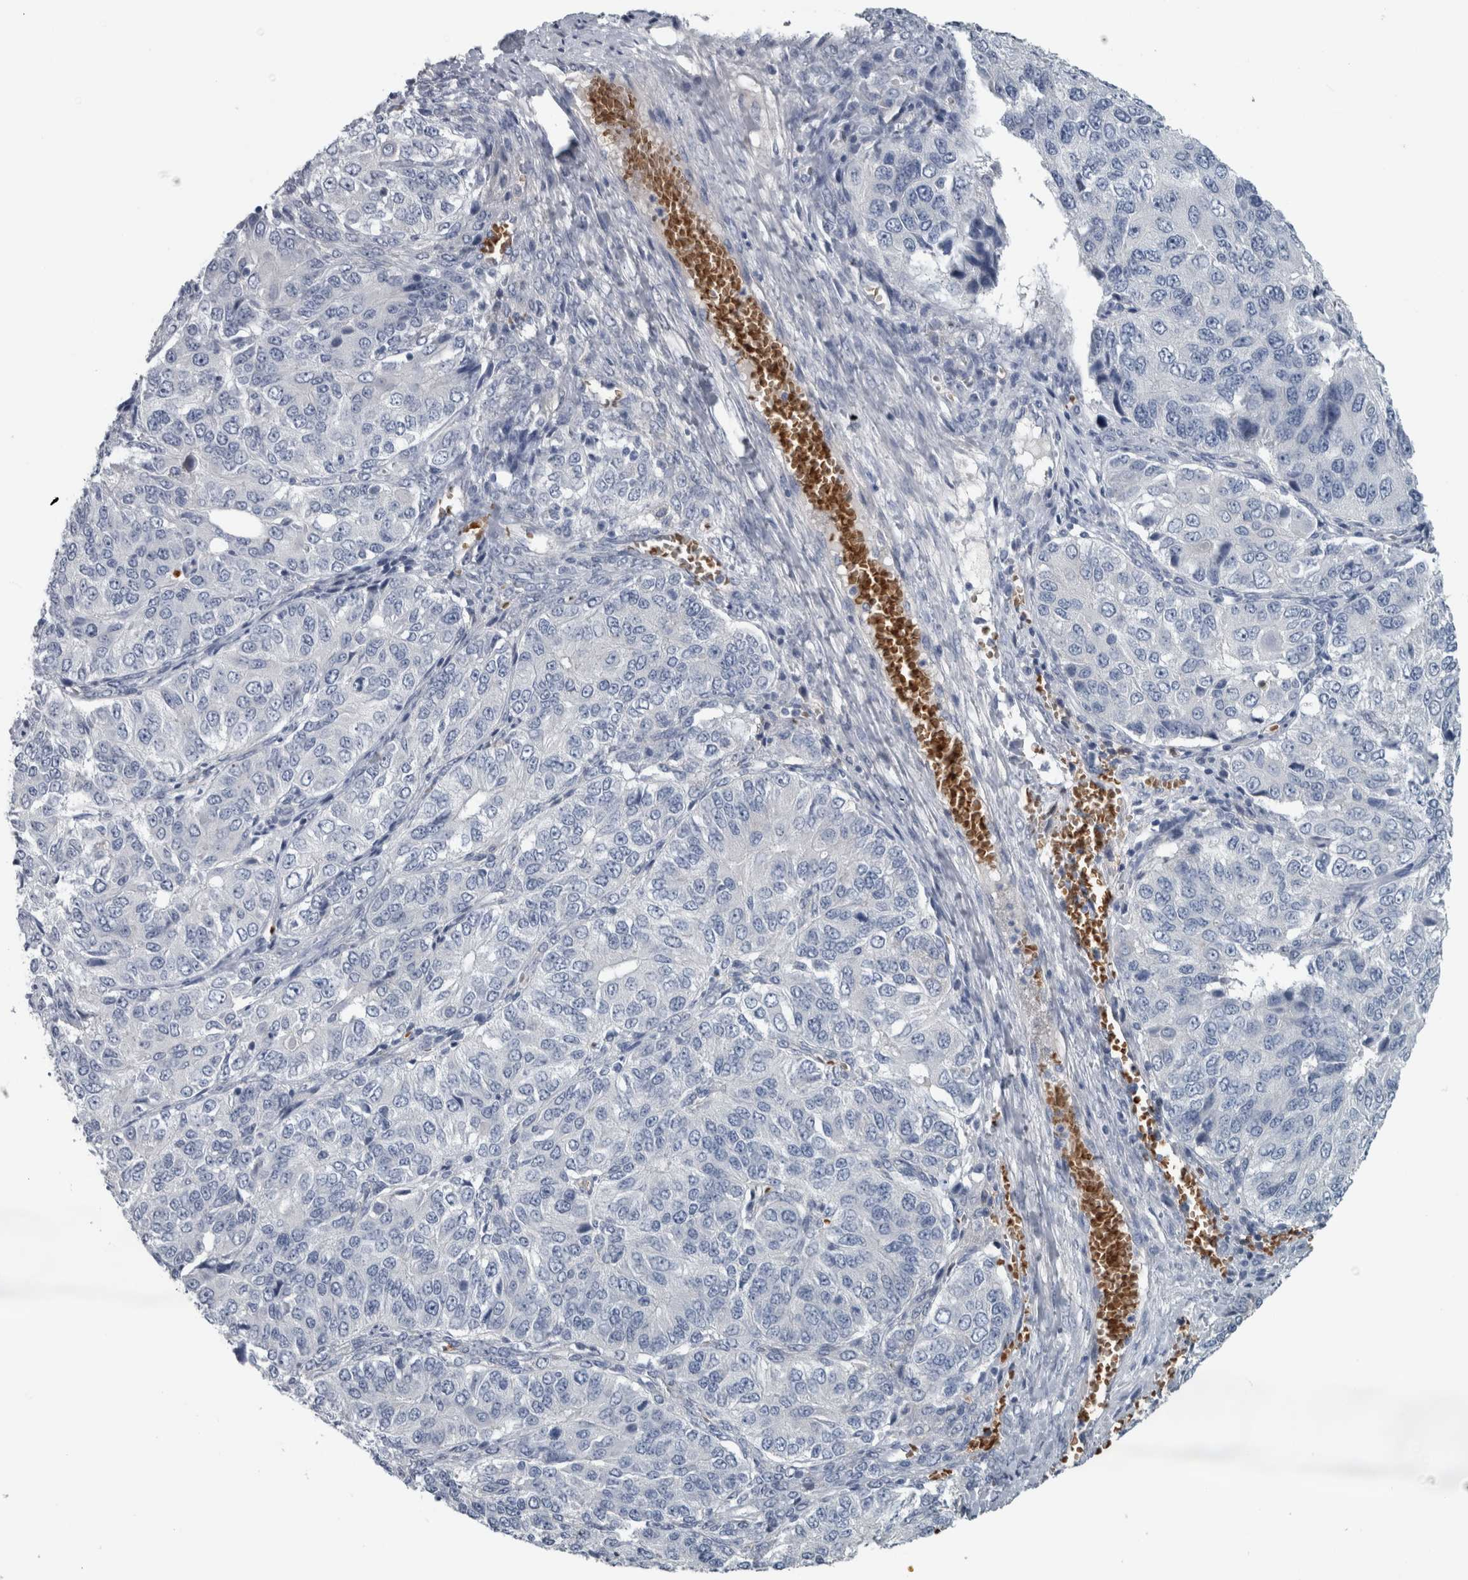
{"staining": {"intensity": "negative", "quantity": "none", "location": "none"}, "tissue": "ovarian cancer", "cell_type": "Tumor cells", "image_type": "cancer", "snomed": [{"axis": "morphology", "description": "Carcinoma, endometroid"}, {"axis": "topography", "description": "Ovary"}], "caption": "A high-resolution image shows immunohistochemistry (IHC) staining of ovarian cancer, which displays no significant expression in tumor cells.", "gene": "SH3GL2", "patient": {"sex": "female", "age": 51}}